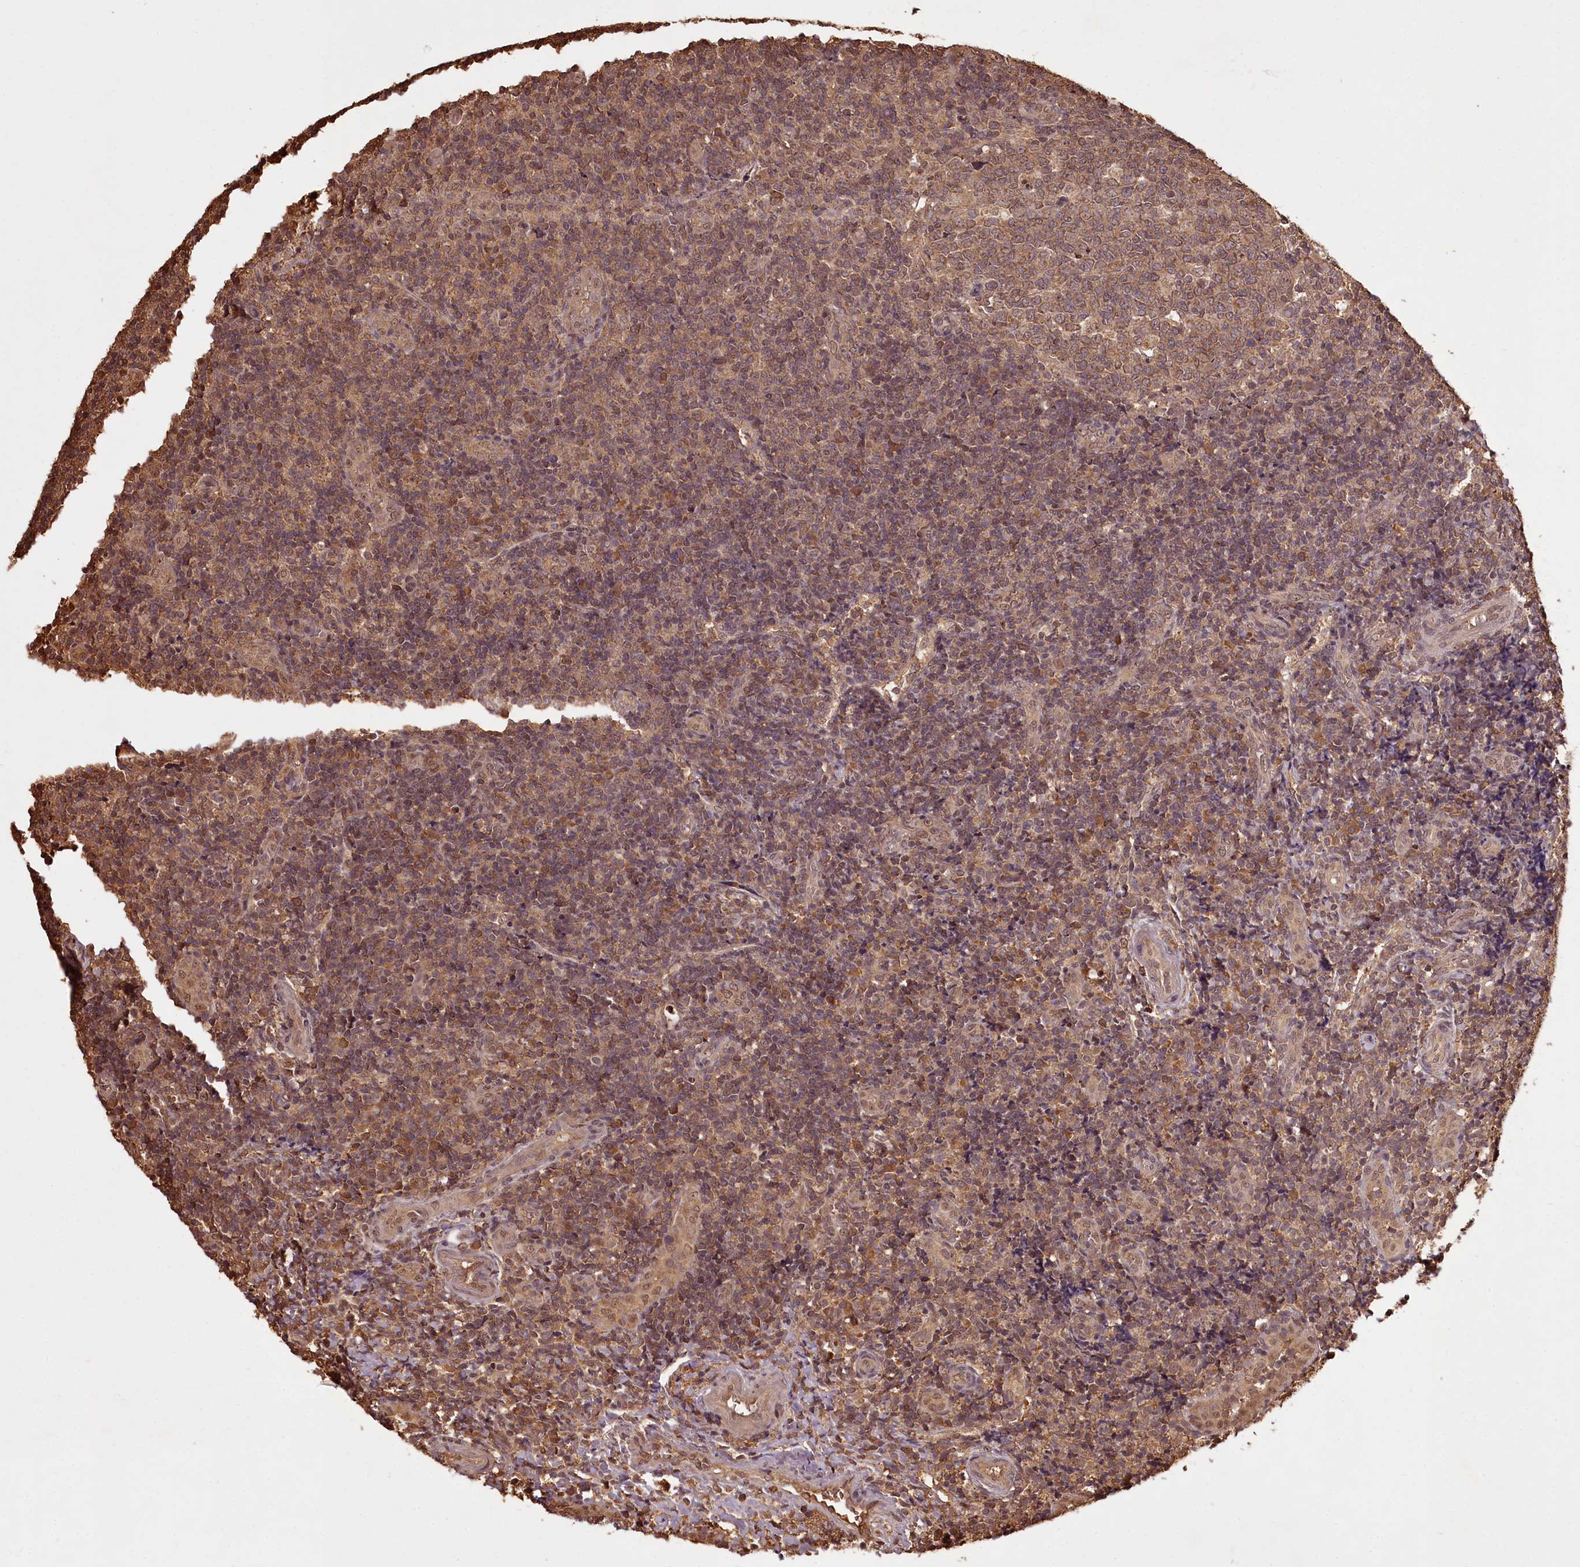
{"staining": {"intensity": "moderate", "quantity": "25%-75%", "location": "cytoplasmic/membranous"}, "tissue": "tonsil", "cell_type": "Germinal center cells", "image_type": "normal", "snomed": [{"axis": "morphology", "description": "Normal tissue, NOS"}, {"axis": "topography", "description": "Tonsil"}], "caption": "Human tonsil stained for a protein (brown) displays moderate cytoplasmic/membranous positive staining in approximately 25%-75% of germinal center cells.", "gene": "NPRL2", "patient": {"sex": "female", "age": 19}}